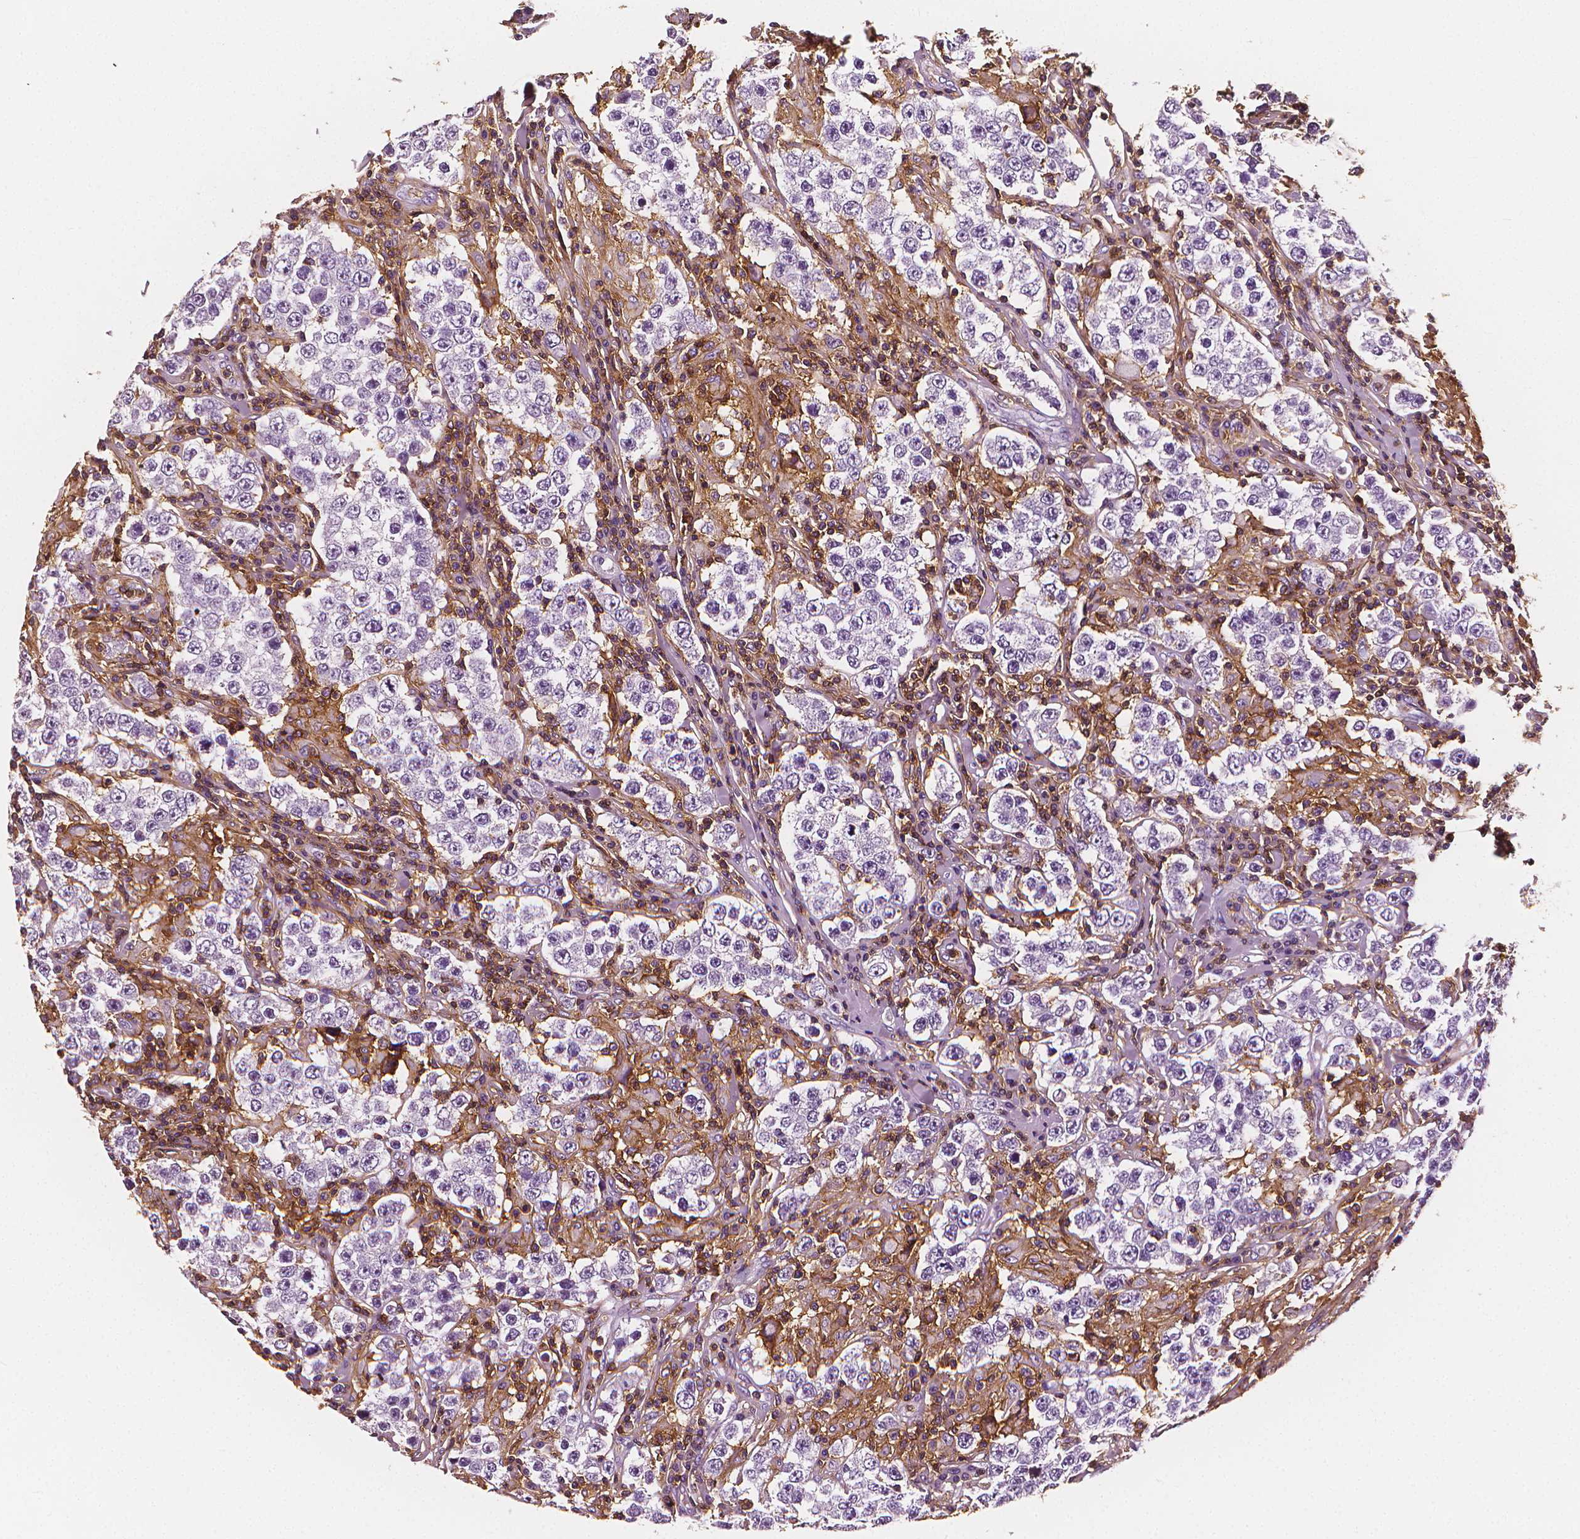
{"staining": {"intensity": "negative", "quantity": "none", "location": "none"}, "tissue": "testis cancer", "cell_type": "Tumor cells", "image_type": "cancer", "snomed": [{"axis": "morphology", "description": "Seminoma, NOS"}, {"axis": "morphology", "description": "Carcinoma, Embryonal, NOS"}, {"axis": "topography", "description": "Testis"}], "caption": "Testis cancer (embryonal carcinoma) stained for a protein using IHC demonstrates no staining tumor cells.", "gene": "PTPRC", "patient": {"sex": "male", "age": 41}}